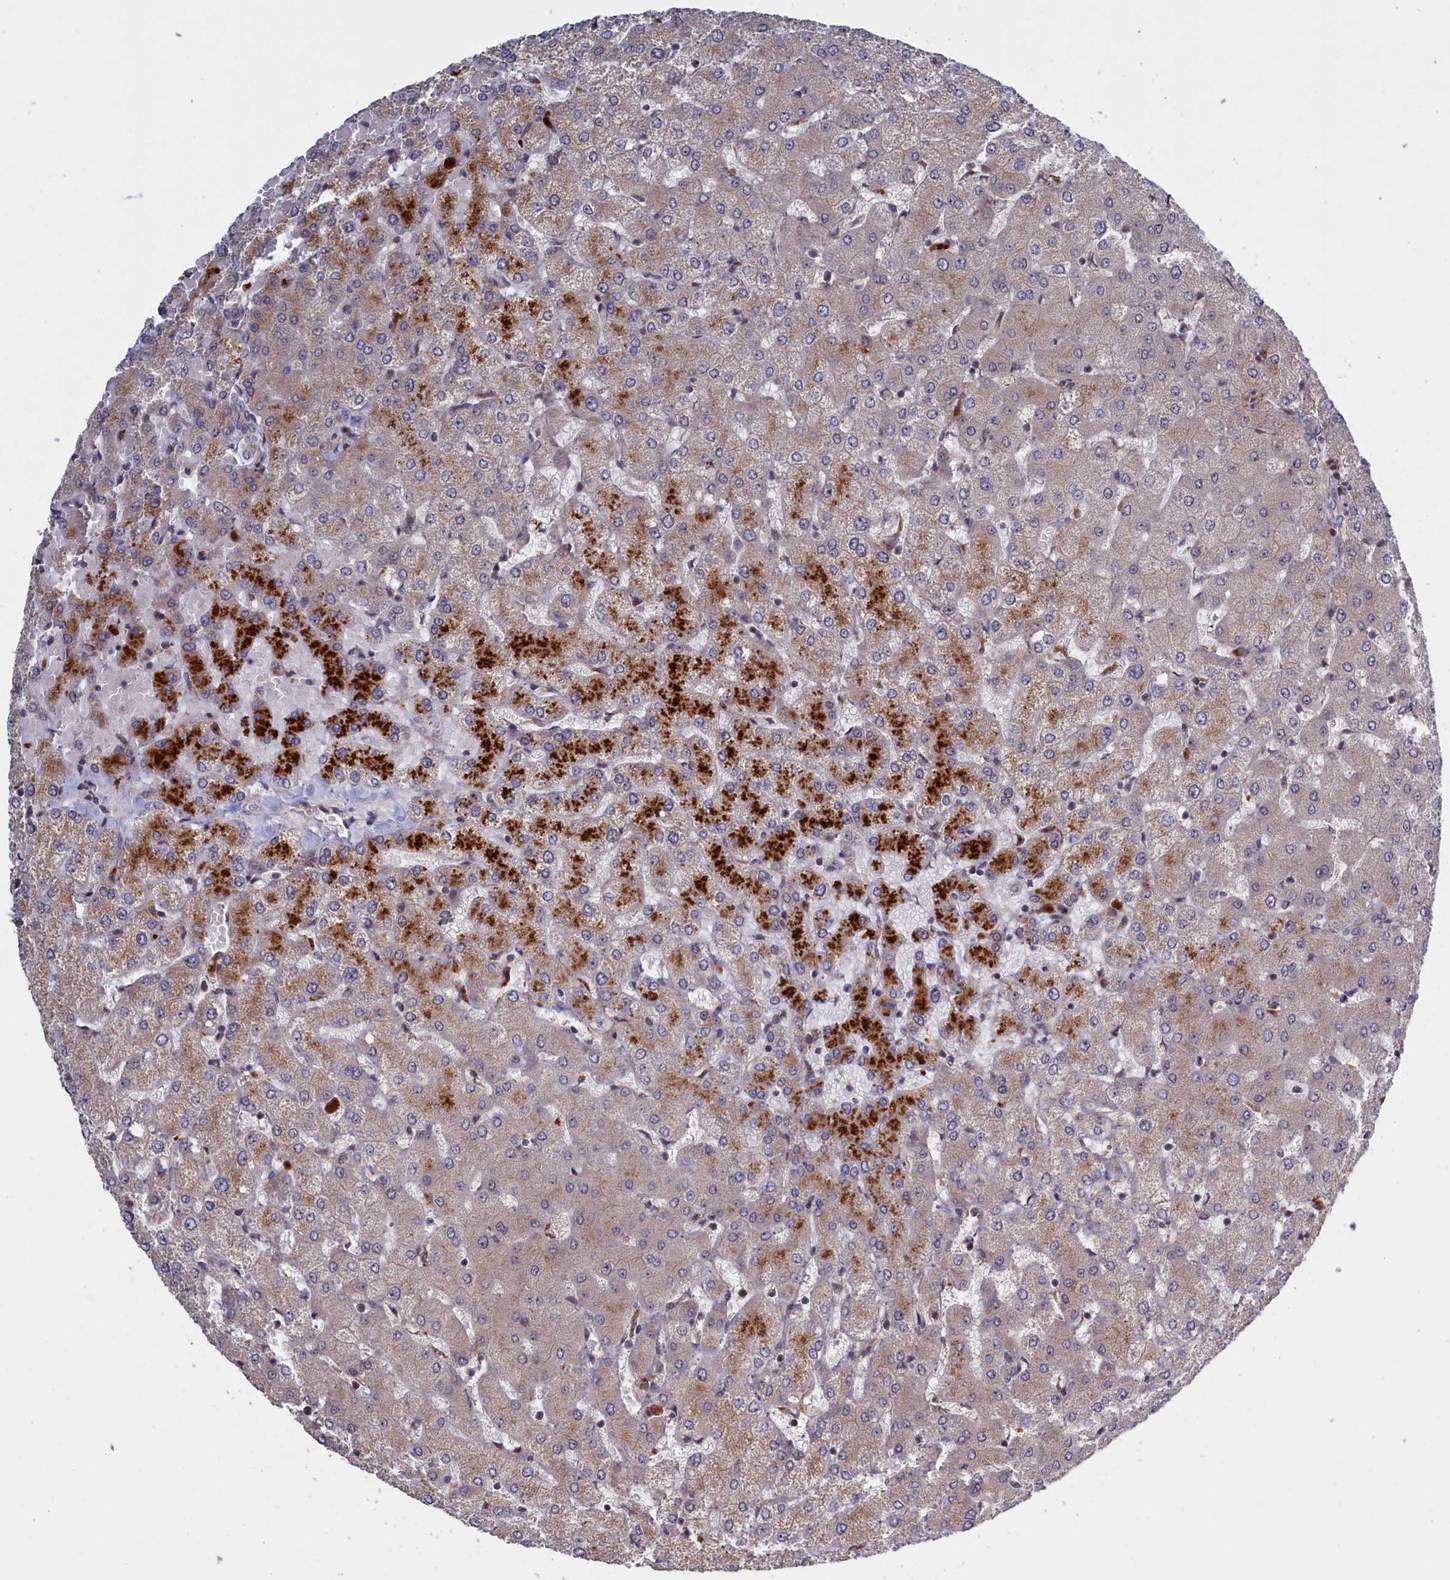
{"staining": {"intensity": "negative", "quantity": "none", "location": "none"}, "tissue": "liver", "cell_type": "Cholangiocytes", "image_type": "normal", "snomed": [{"axis": "morphology", "description": "Normal tissue, NOS"}, {"axis": "topography", "description": "Liver"}], "caption": "This is a micrograph of IHC staining of benign liver, which shows no positivity in cholangiocytes.", "gene": "LSG1", "patient": {"sex": "female", "age": 54}}